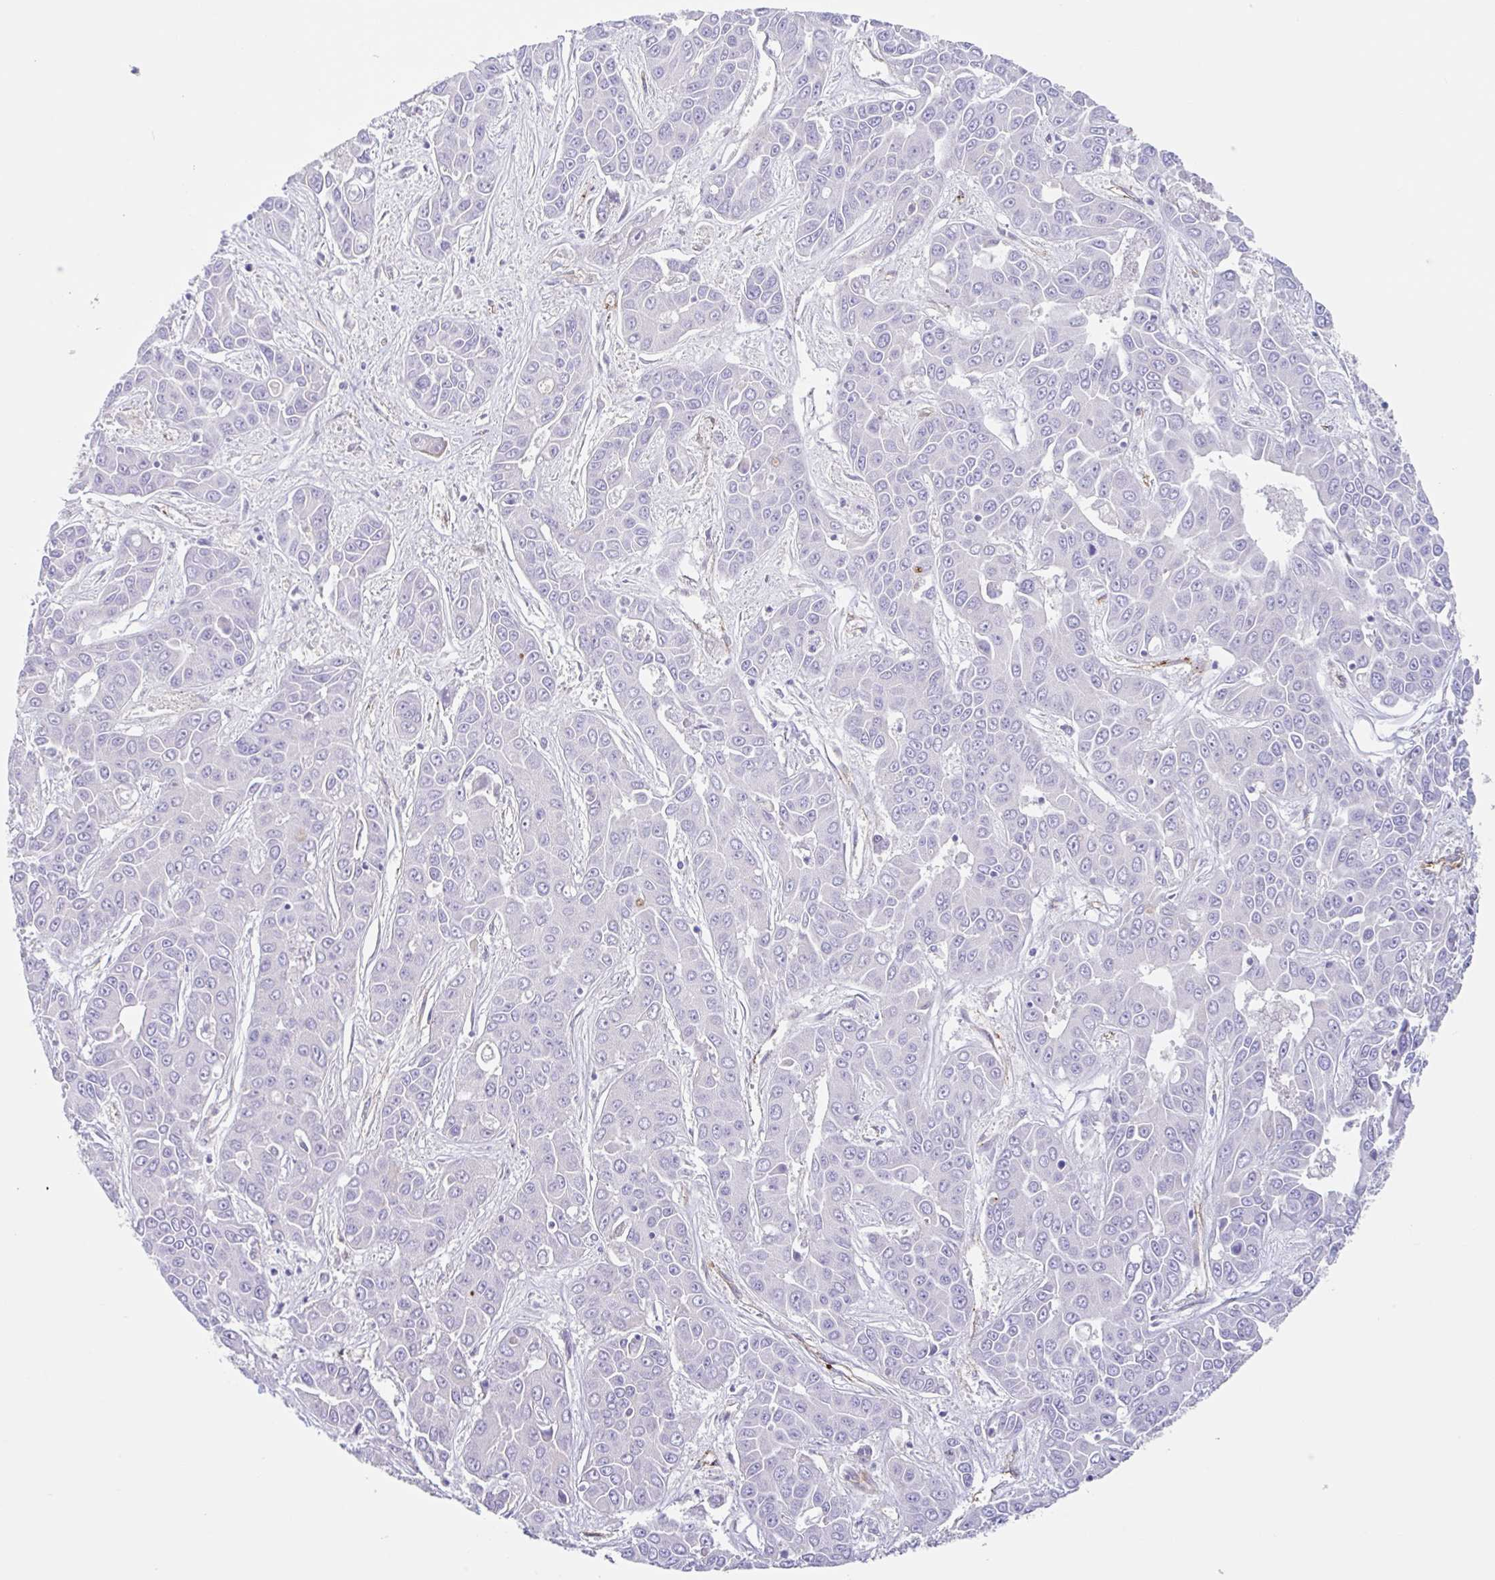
{"staining": {"intensity": "negative", "quantity": "none", "location": "none"}, "tissue": "liver cancer", "cell_type": "Tumor cells", "image_type": "cancer", "snomed": [{"axis": "morphology", "description": "Cholangiocarcinoma"}, {"axis": "topography", "description": "Liver"}], "caption": "IHC histopathology image of neoplastic tissue: human liver cancer stained with DAB (3,3'-diaminobenzidine) reveals no significant protein positivity in tumor cells. The staining was performed using DAB (3,3'-diaminobenzidine) to visualize the protein expression in brown, while the nuclei were stained in blue with hematoxylin (Magnification: 20x).", "gene": "EHD4", "patient": {"sex": "female", "age": 52}}